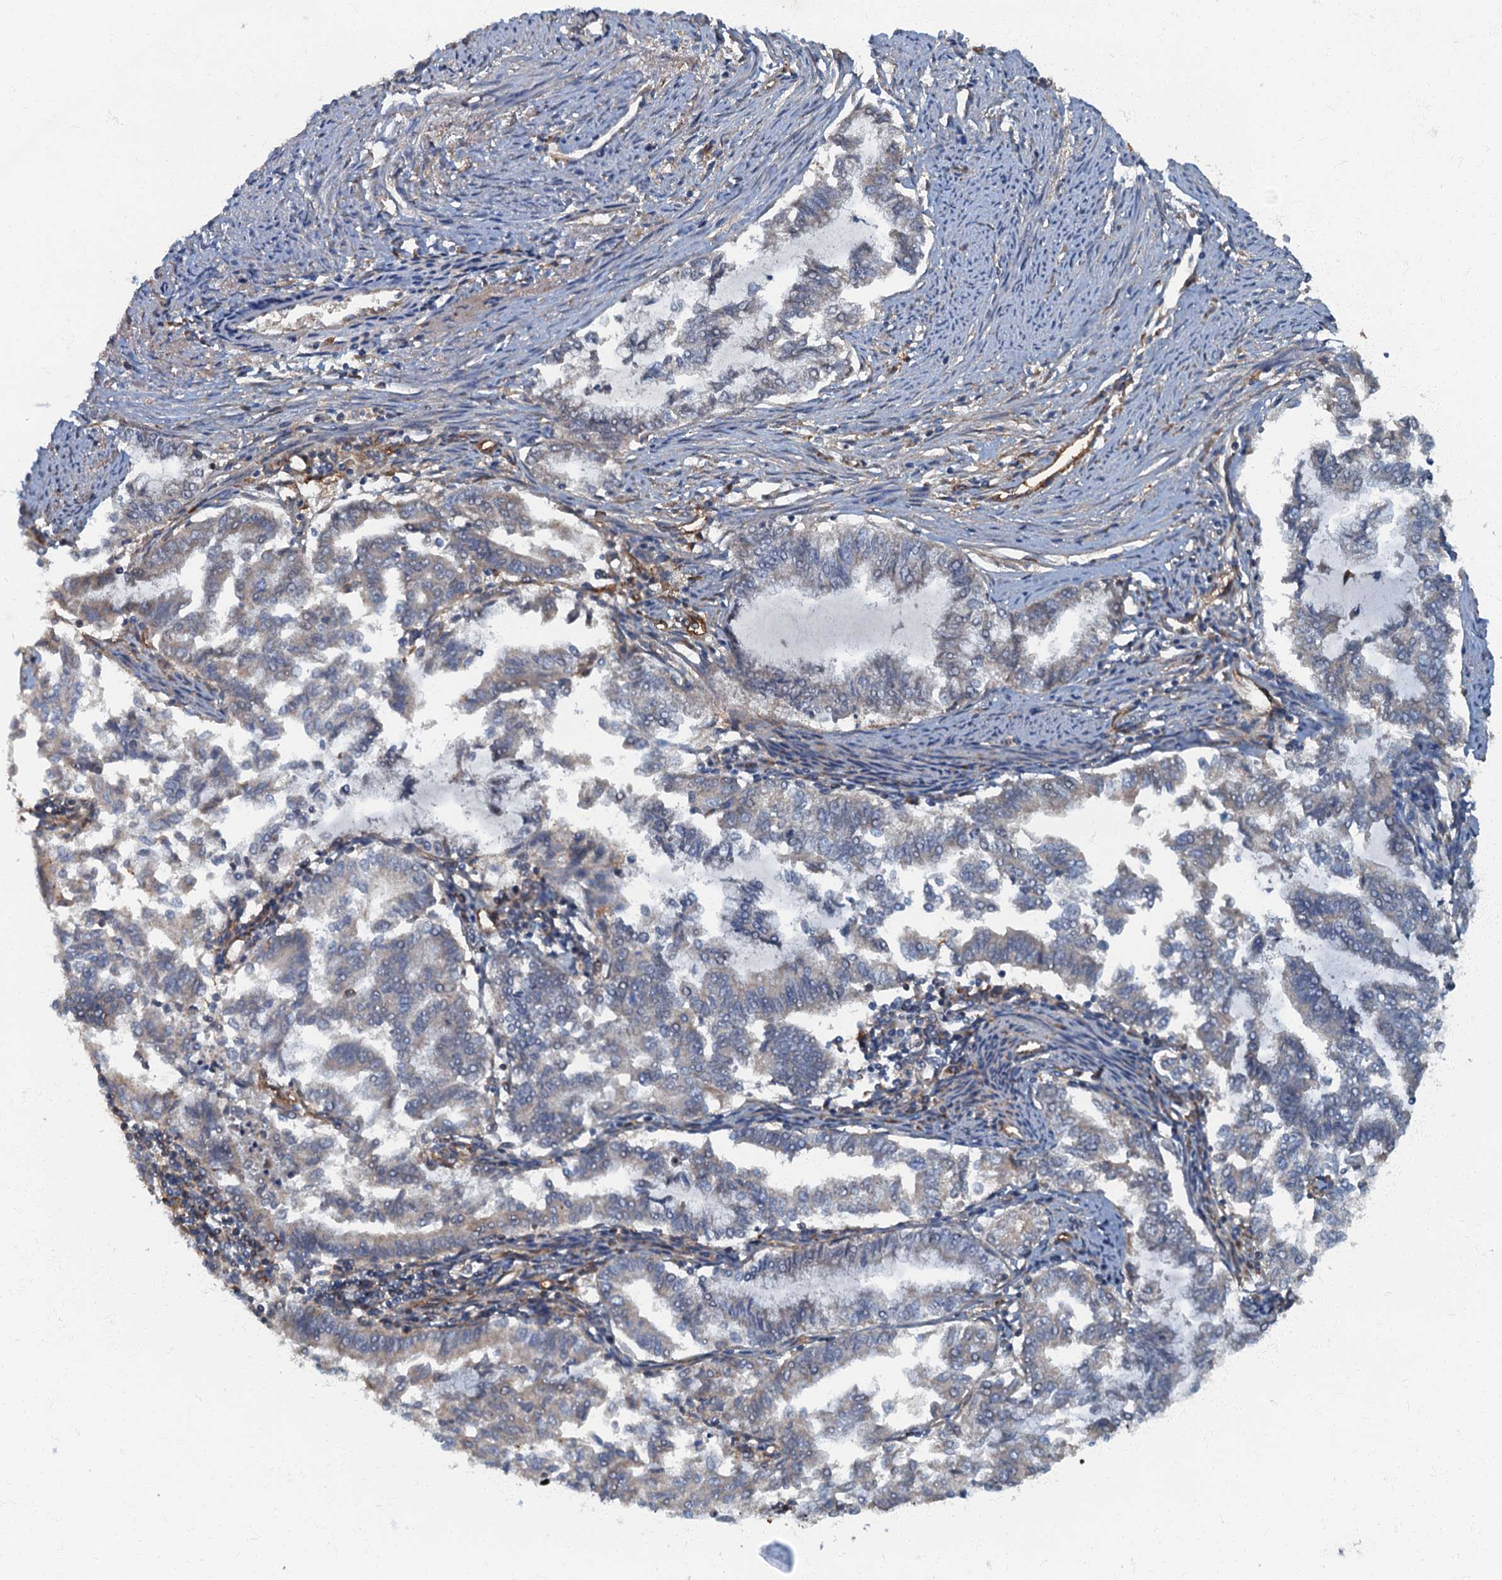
{"staining": {"intensity": "weak", "quantity": "<25%", "location": "cytoplasmic/membranous"}, "tissue": "endometrial cancer", "cell_type": "Tumor cells", "image_type": "cancer", "snomed": [{"axis": "morphology", "description": "Adenocarcinoma, NOS"}, {"axis": "topography", "description": "Endometrium"}], "caption": "DAB (3,3'-diaminobenzidine) immunohistochemical staining of human endometrial cancer demonstrates no significant positivity in tumor cells.", "gene": "ARL11", "patient": {"sex": "female", "age": 79}}